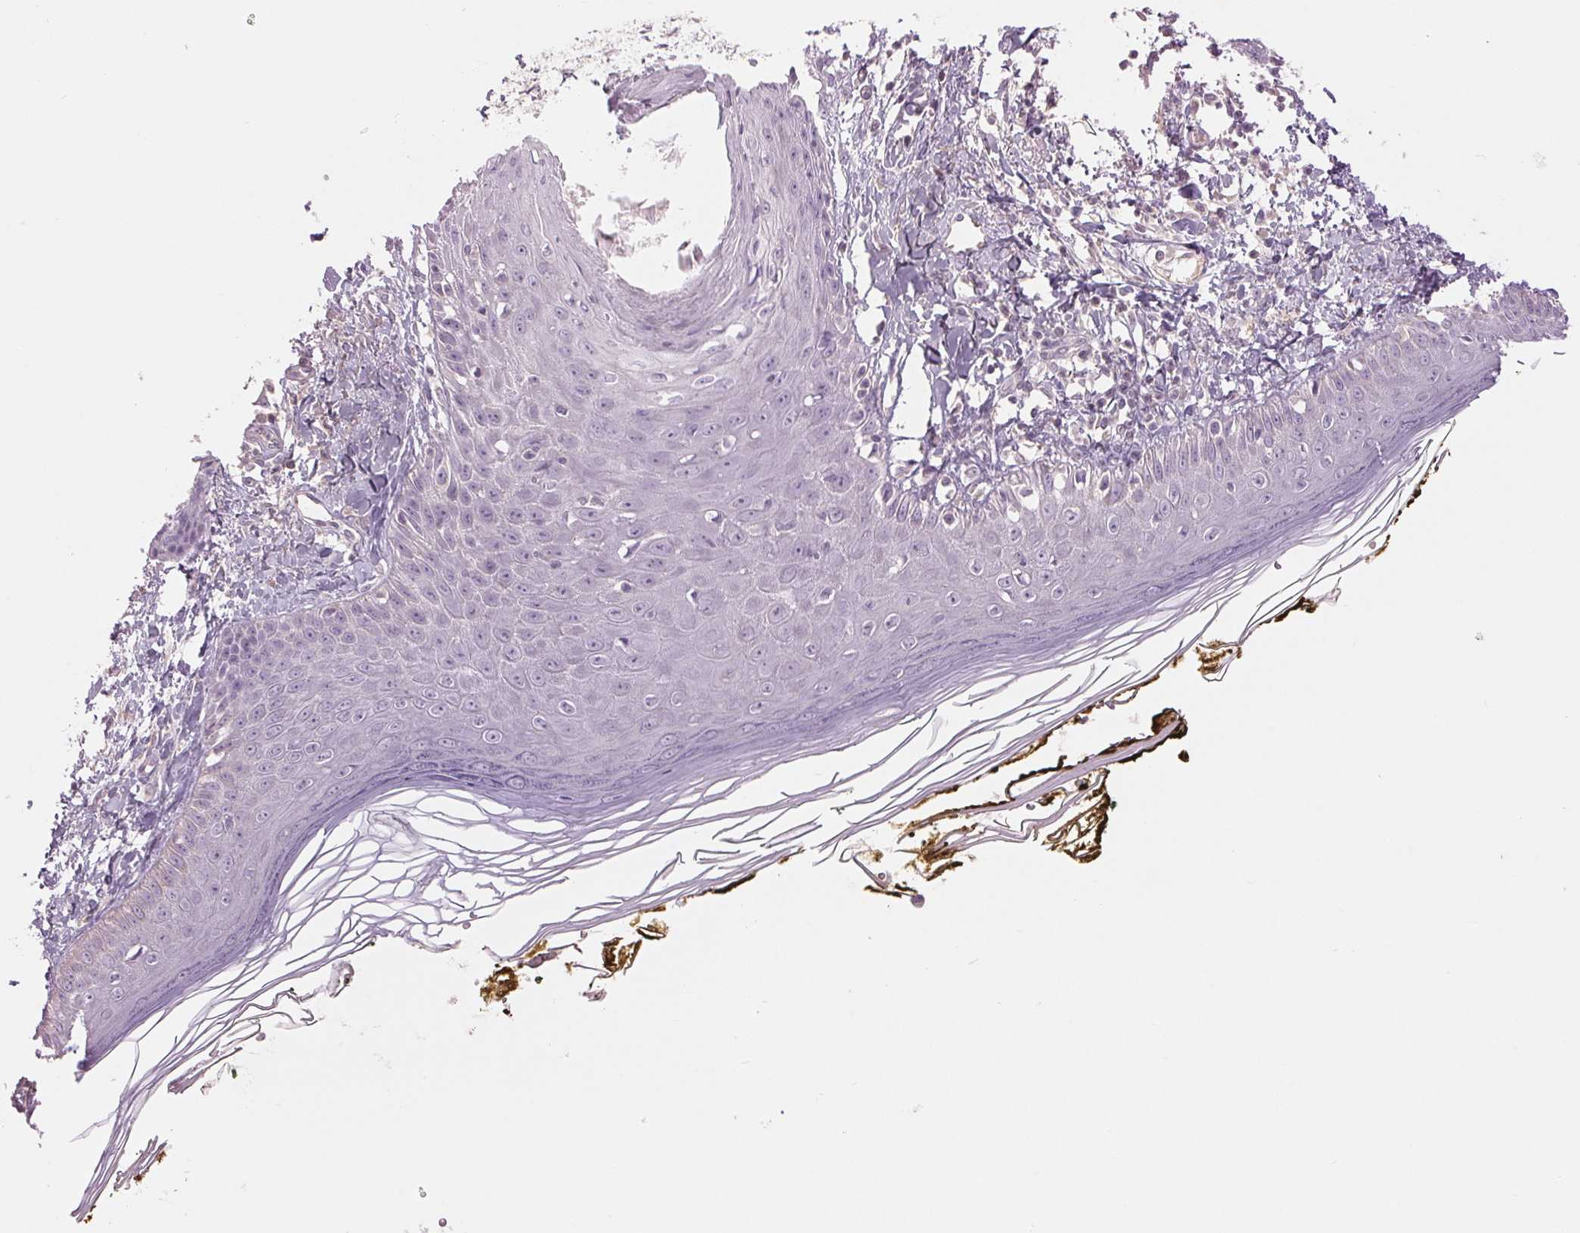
{"staining": {"intensity": "negative", "quantity": "none", "location": "none"}, "tissue": "skin", "cell_type": "Fibroblasts", "image_type": "normal", "snomed": [{"axis": "morphology", "description": "Normal tissue, NOS"}, {"axis": "topography", "description": "Skin"}], "caption": "A histopathology image of skin stained for a protein displays no brown staining in fibroblasts.", "gene": "FXYD4", "patient": {"sex": "male", "age": 76}}